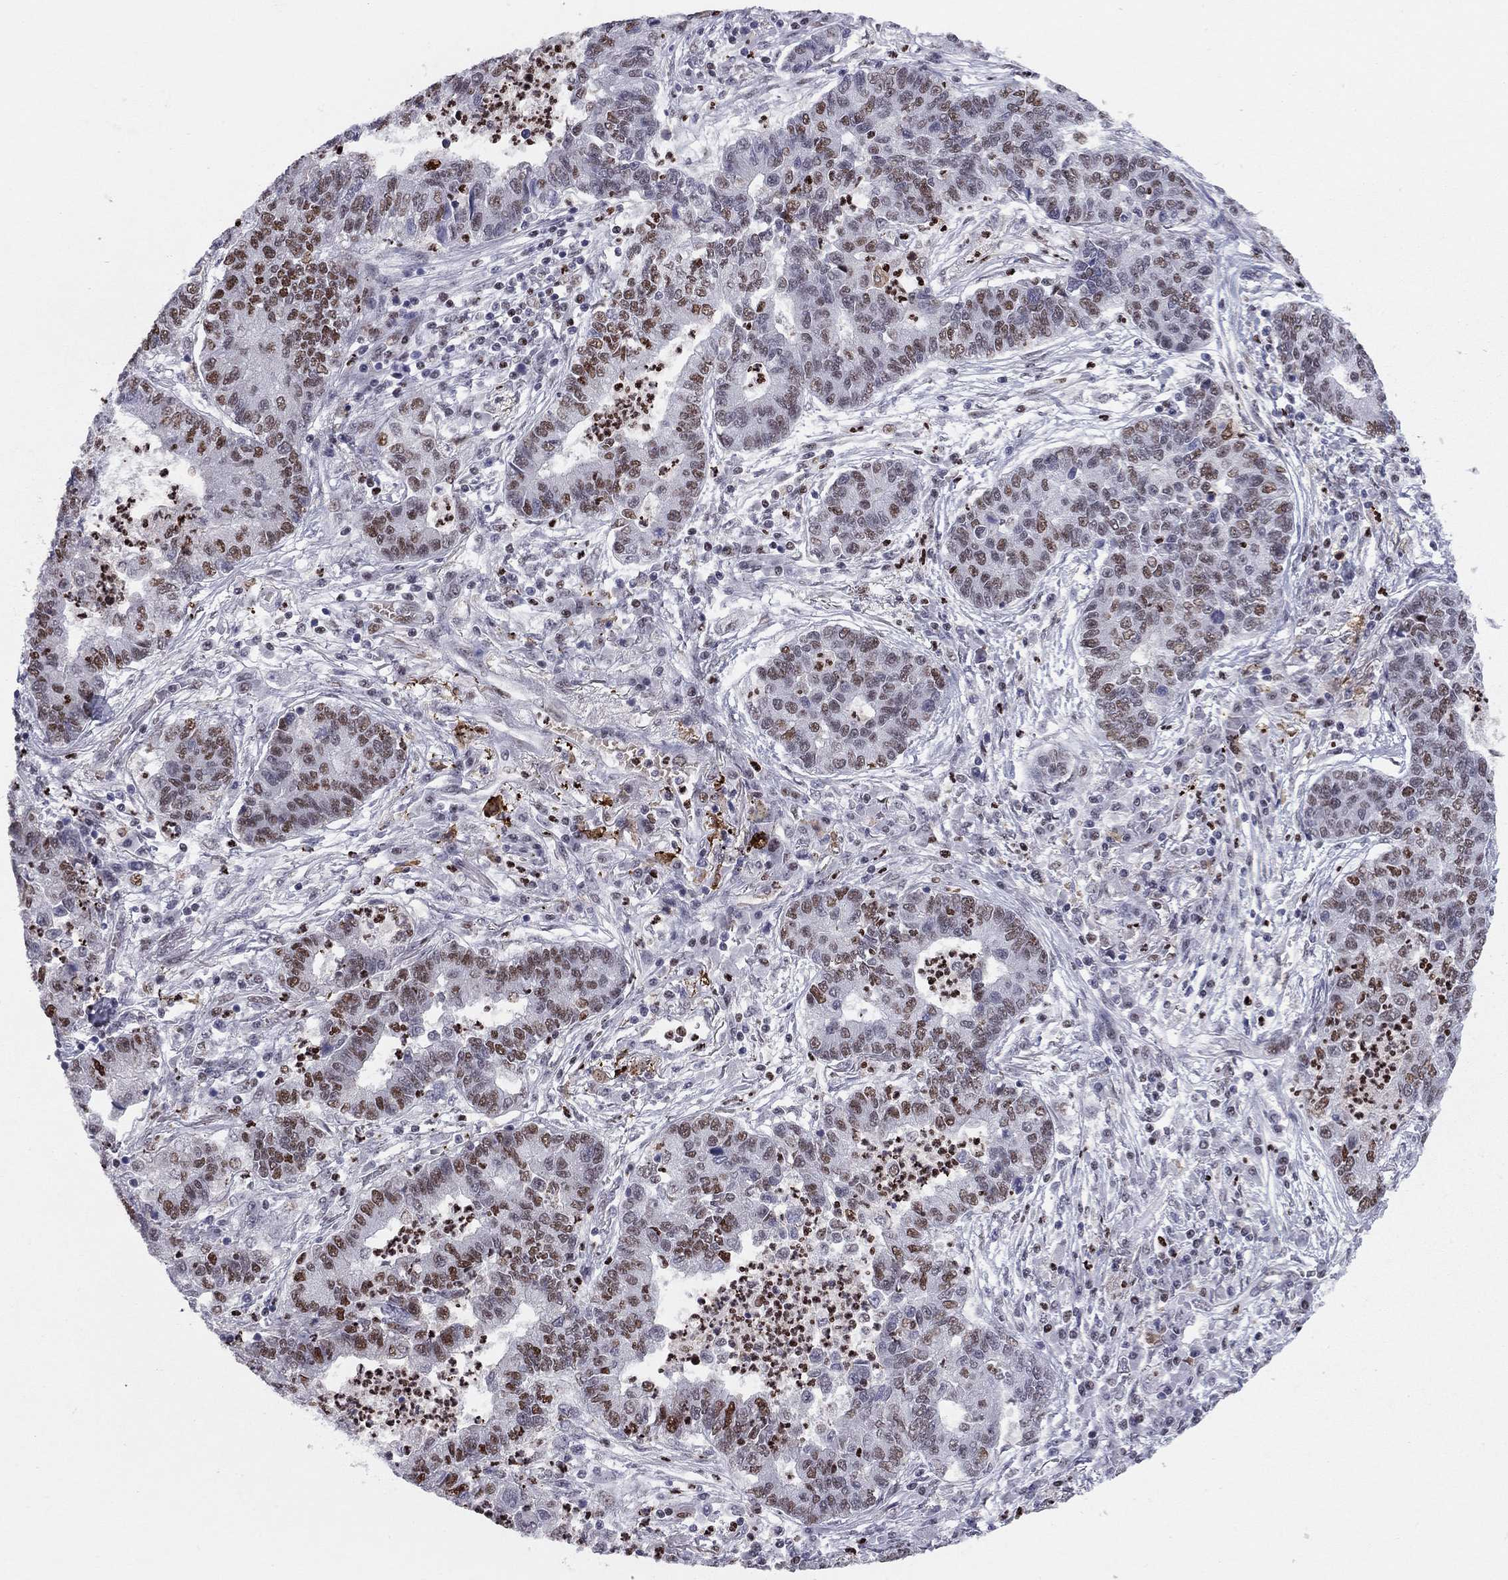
{"staining": {"intensity": "strong", "quantity": "<25%", "location": "nuclear"}, "tissue": "lung cancer", "cell_type": "Tumor cells", "image_type": "cancer", "snomed": [{"axis": "morphology", "description": "Adenocarcinoma, NOS"}, {"axis": "topography", "description": "Lung"}], "caption": "Lung cancer tissue reveals strong nuclear staining in about <25% of tumor cells, visualized by immunohistochemistry.", "gene": "PCGF3", "patient": {"sex": "female", "age": 57}}